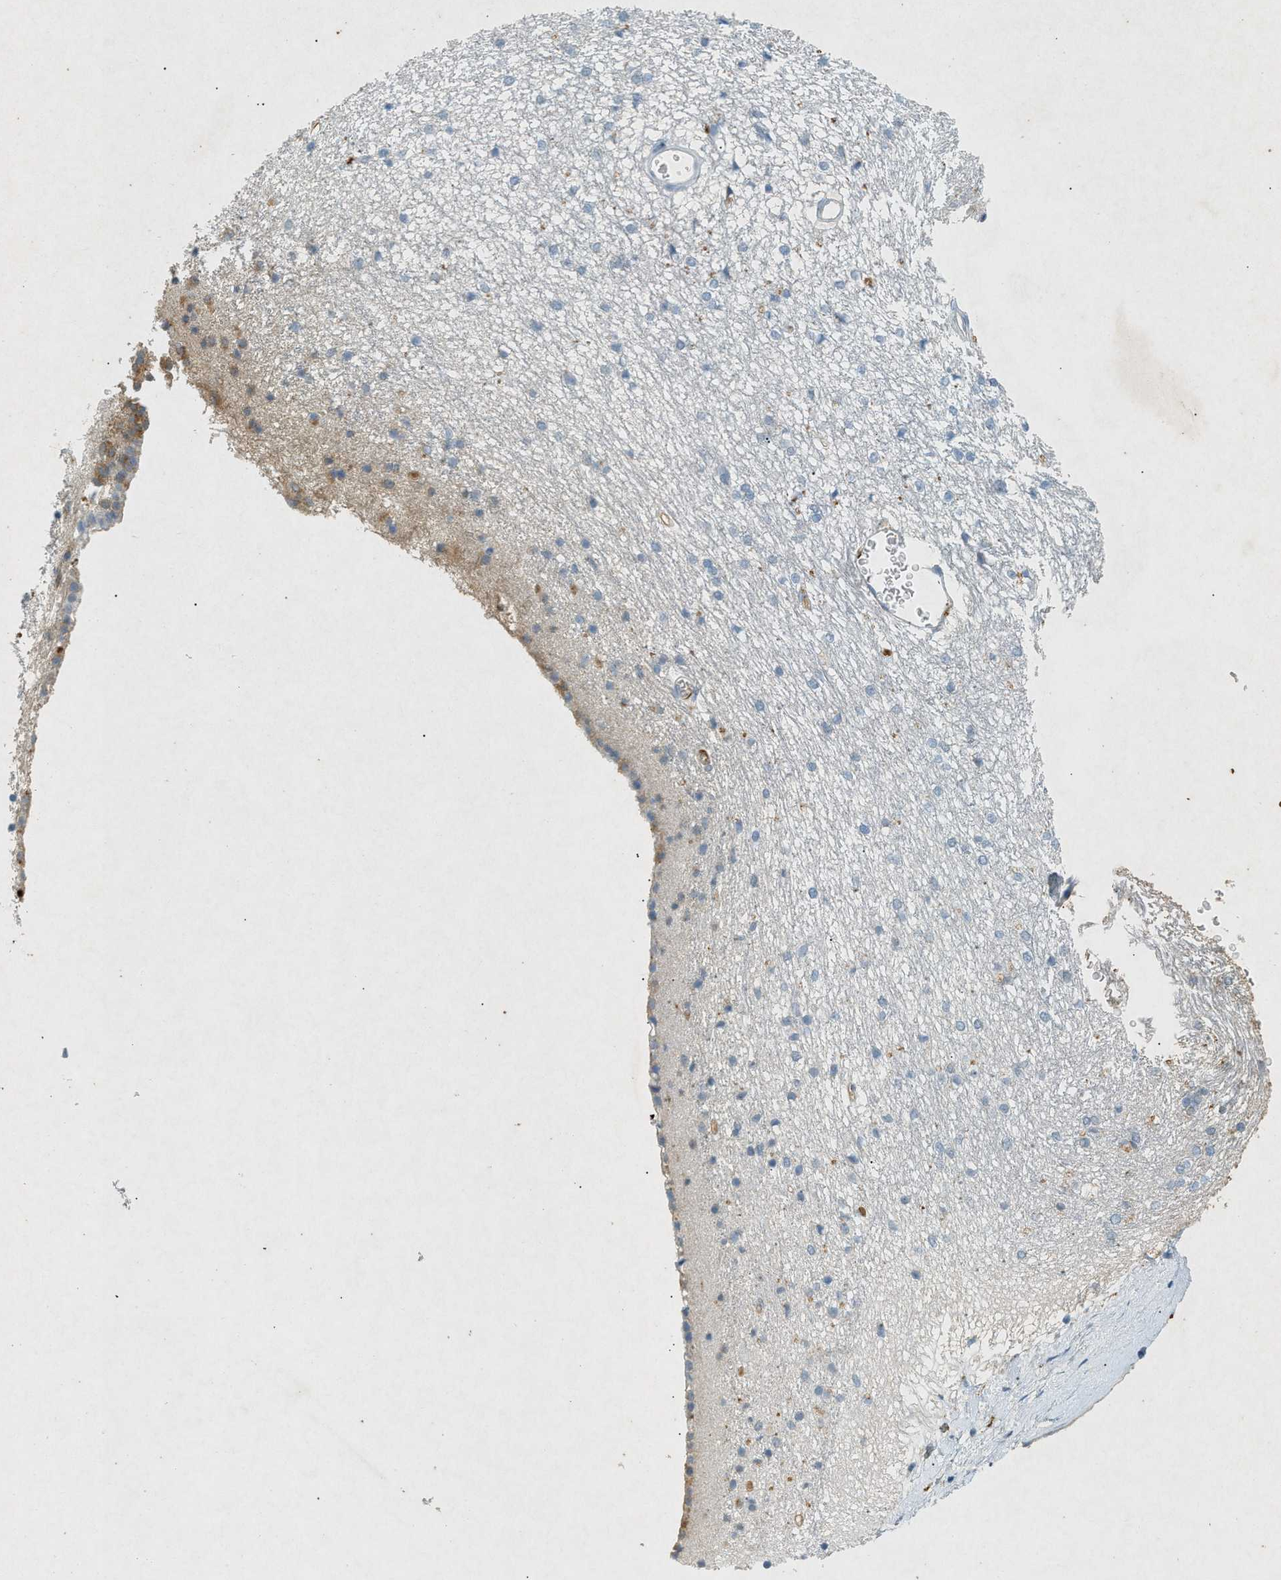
{"staining": {"intensity": "strong", "quantity": "25%-75%", "location": "cytoplasmic/membranous"}, "tissue": "caudate", "cell_type": "Glial cells", "image_type": "normal", "snomed": [{"axis": "morphology", "description": "Normal tissue, NOS"}, {"axis": "topography", "description": "Lateral ventricle wall"}], "caption": "The micrograph reveals a brown stain indicating the presence of a protein in the cytoplasmic/membranous of glial cells in caudate.", "gene": "F2", "patient": {"sex": "female", "age": 19}}